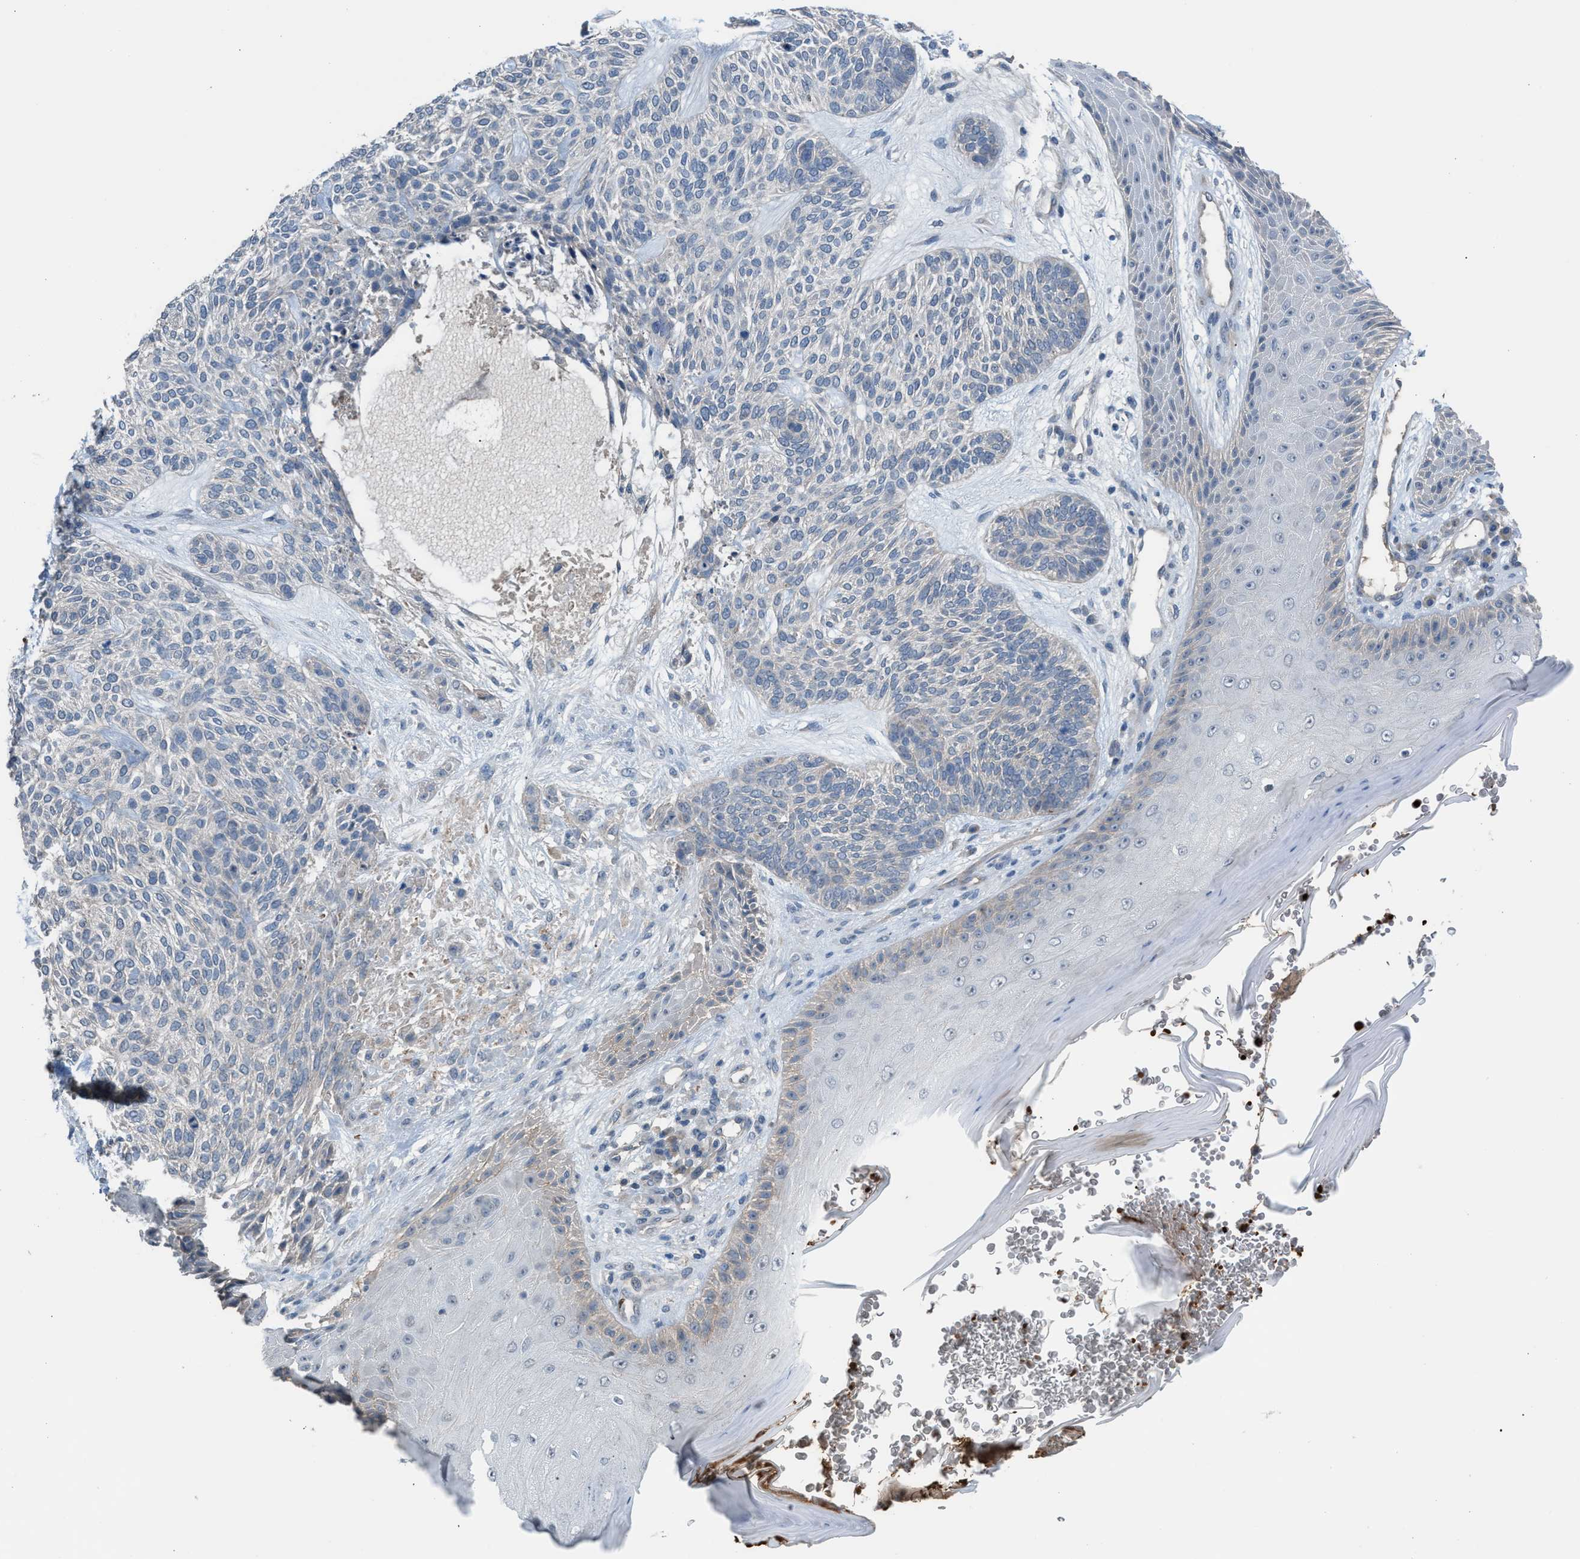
{"staining": {"intensity": "negative", "quantity": "none", "location": "none"}, "tissue": "skin cancer", "cell_type": "Tumor cells", "image_type": "cancer", "snomed": [{"axis": "morphology", "description": "Basal cell carcinoma"}, {"axis": "topography", "description": "Skin"}], "caption": "Histopathology image shows no significant protein expression in tumor cells of basal cell carcinoma (skin). (Stains: DAB IHC with hematoxylin counter stain, Microscopy: brightfield microscopy at high magnification).", "gene": "CFAP77", "patient": {"sex": "male", "age": 55}}